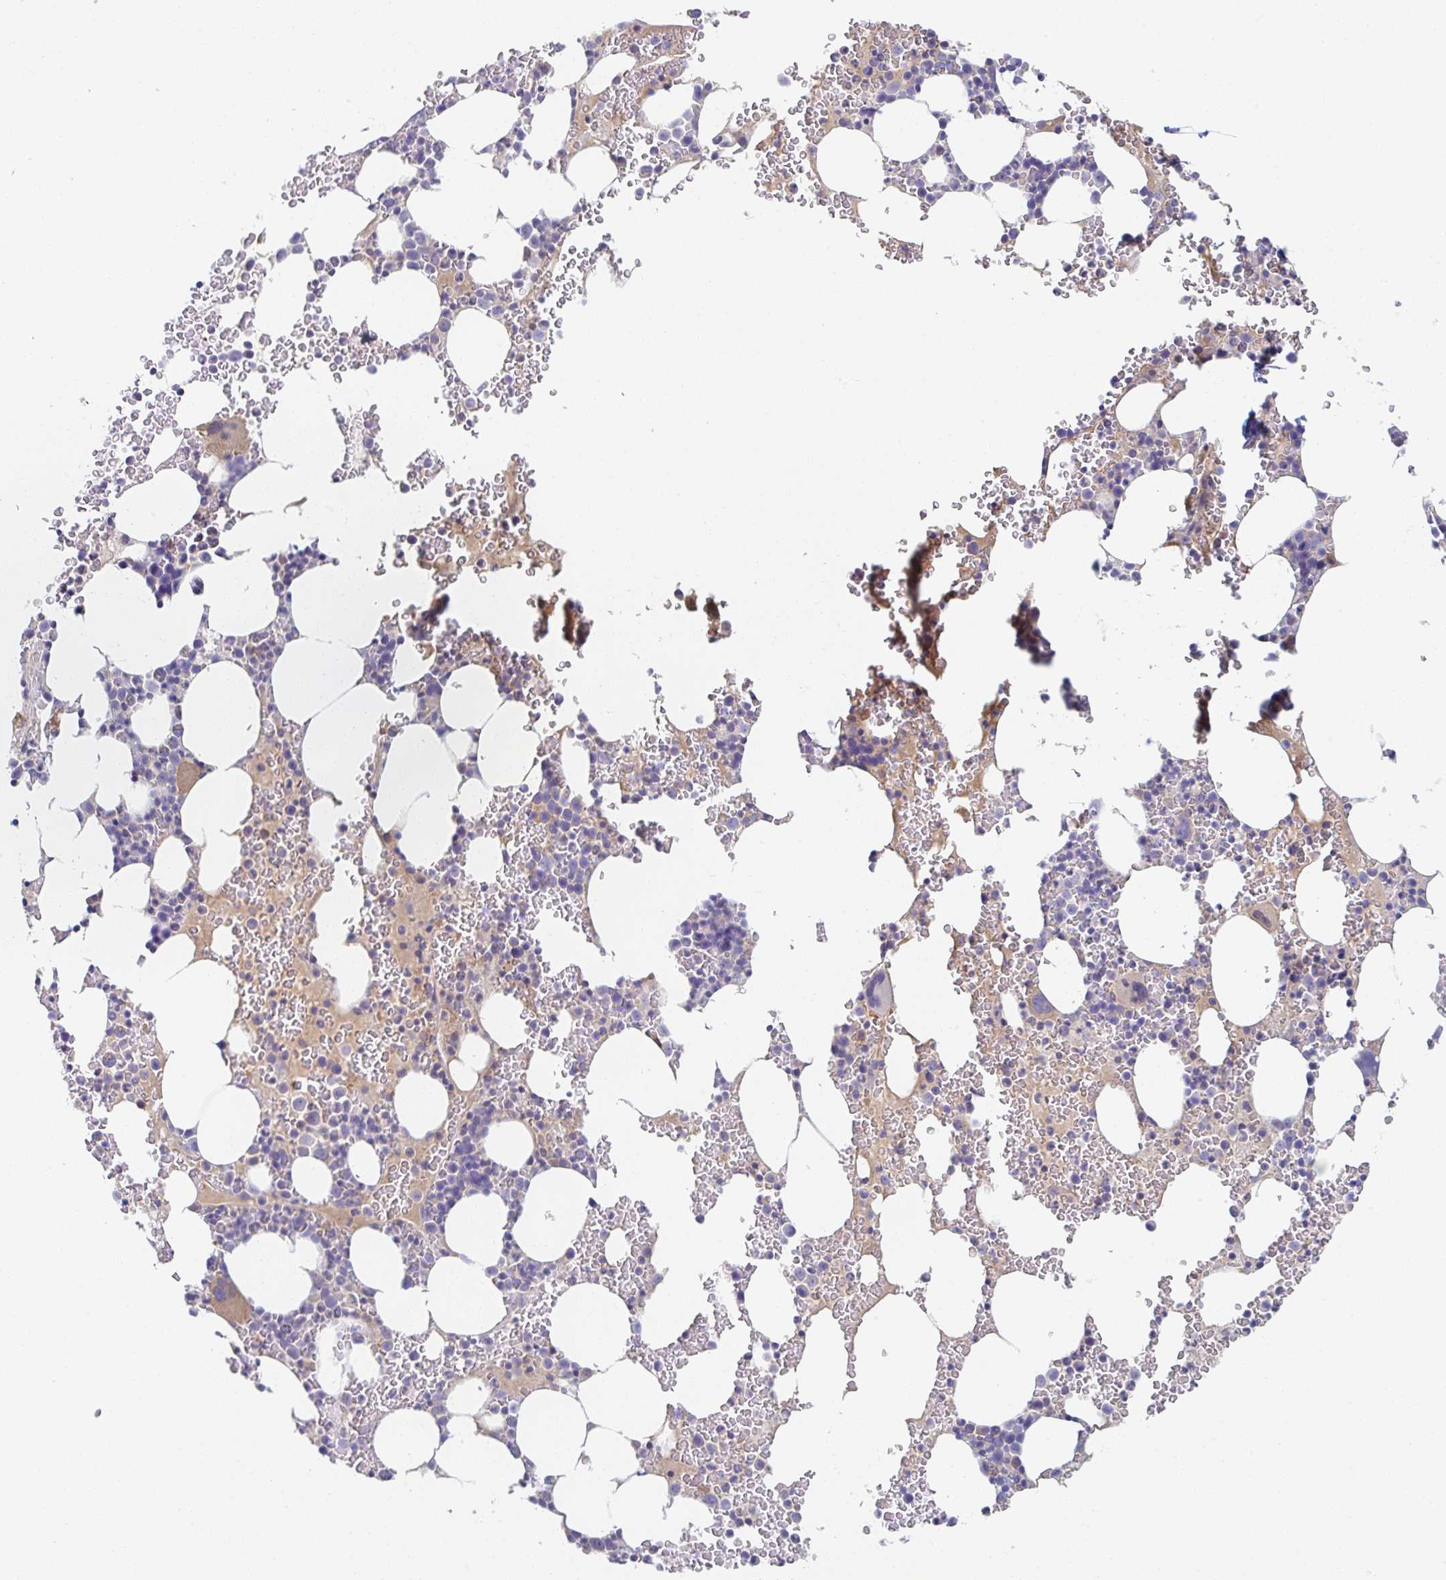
{"staining": {"intensity": "negative", "quantity": "none", "location": "none"}, "tissue": "bone marrow", "cell_type": "Hematopoietic cells", "image_type": "normal", "snomed": [{"axis": "morphology", "description": "Normal tissue, NOS"}, {"axis": "topography", "description": "Bone marrow"}], "caption": "Immunohistochemistry (IHC) image of normal bone marrow stained for a protein (brown), which shows no positivity in hematopoietic cells. (Stains: DAB (3,3'-diaminobenzidine) IHC with hematoxylin counter stain, Microscopy: brightfield microscopy at high magnification).", "gene": "AMPD2", "patient": {"sex": "female", "age": 62}}